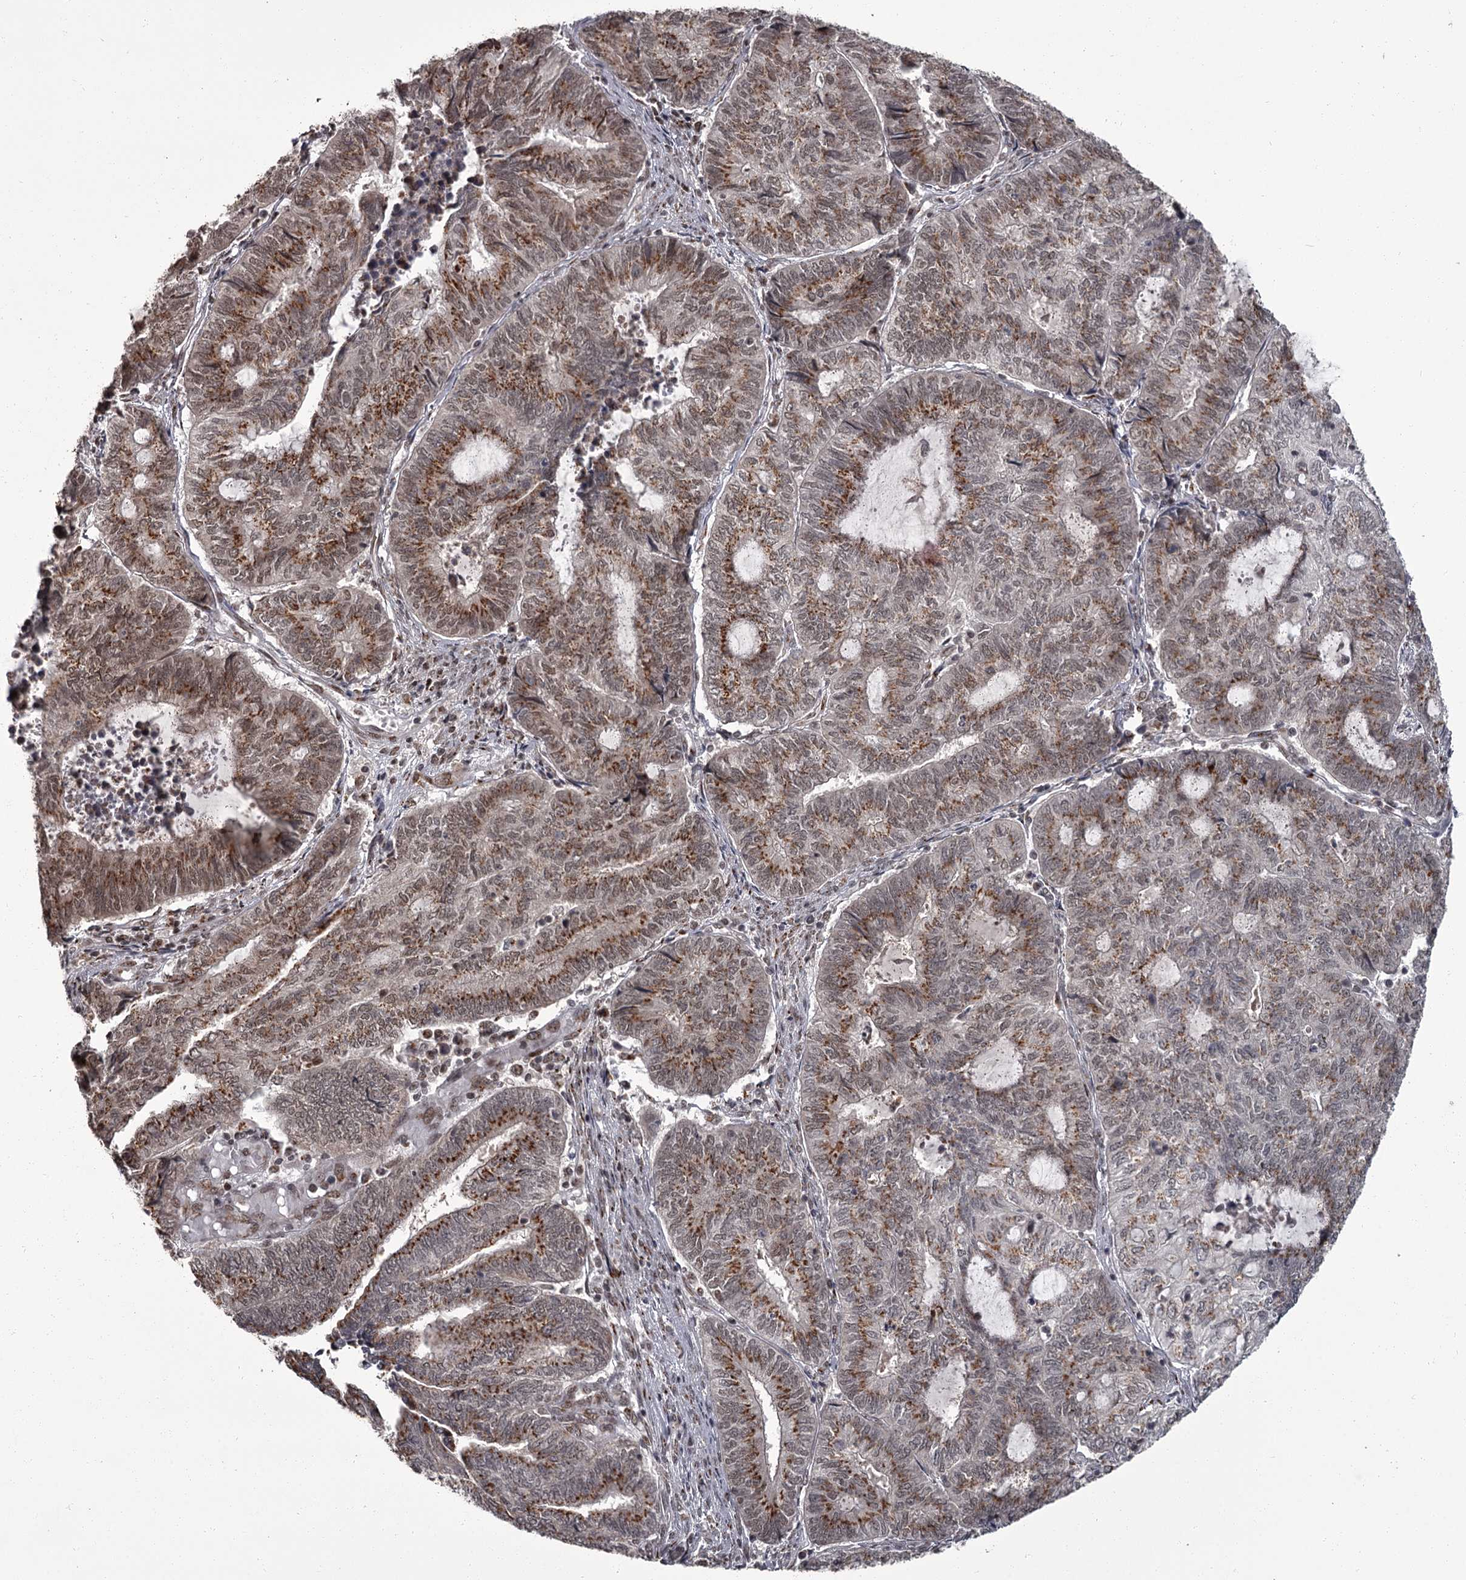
{"staining": {"intensity": "moderate", "quantity": ">75%", "location": "cytoplasmic/membranous"}, "tissue": "endometrial cancer", "cell_type": "Tumor cells", "image_type": "cancer", "snomed": [{"axis": "morphology", "description": "Adenocarcinoma, NOS"}, {"axis": "topography", "description": "Uterus"}, {"axis": "topography", "description": "Endometrium"}], "caption": "Endometrial cancer was stained to show a protein in brown. There is medium levels of moderate cytoplasmic/membranous staining in approximately >75% of tumor cells.", "gene": "CEP83", "patient": {"sex": "female", "age": 70}}